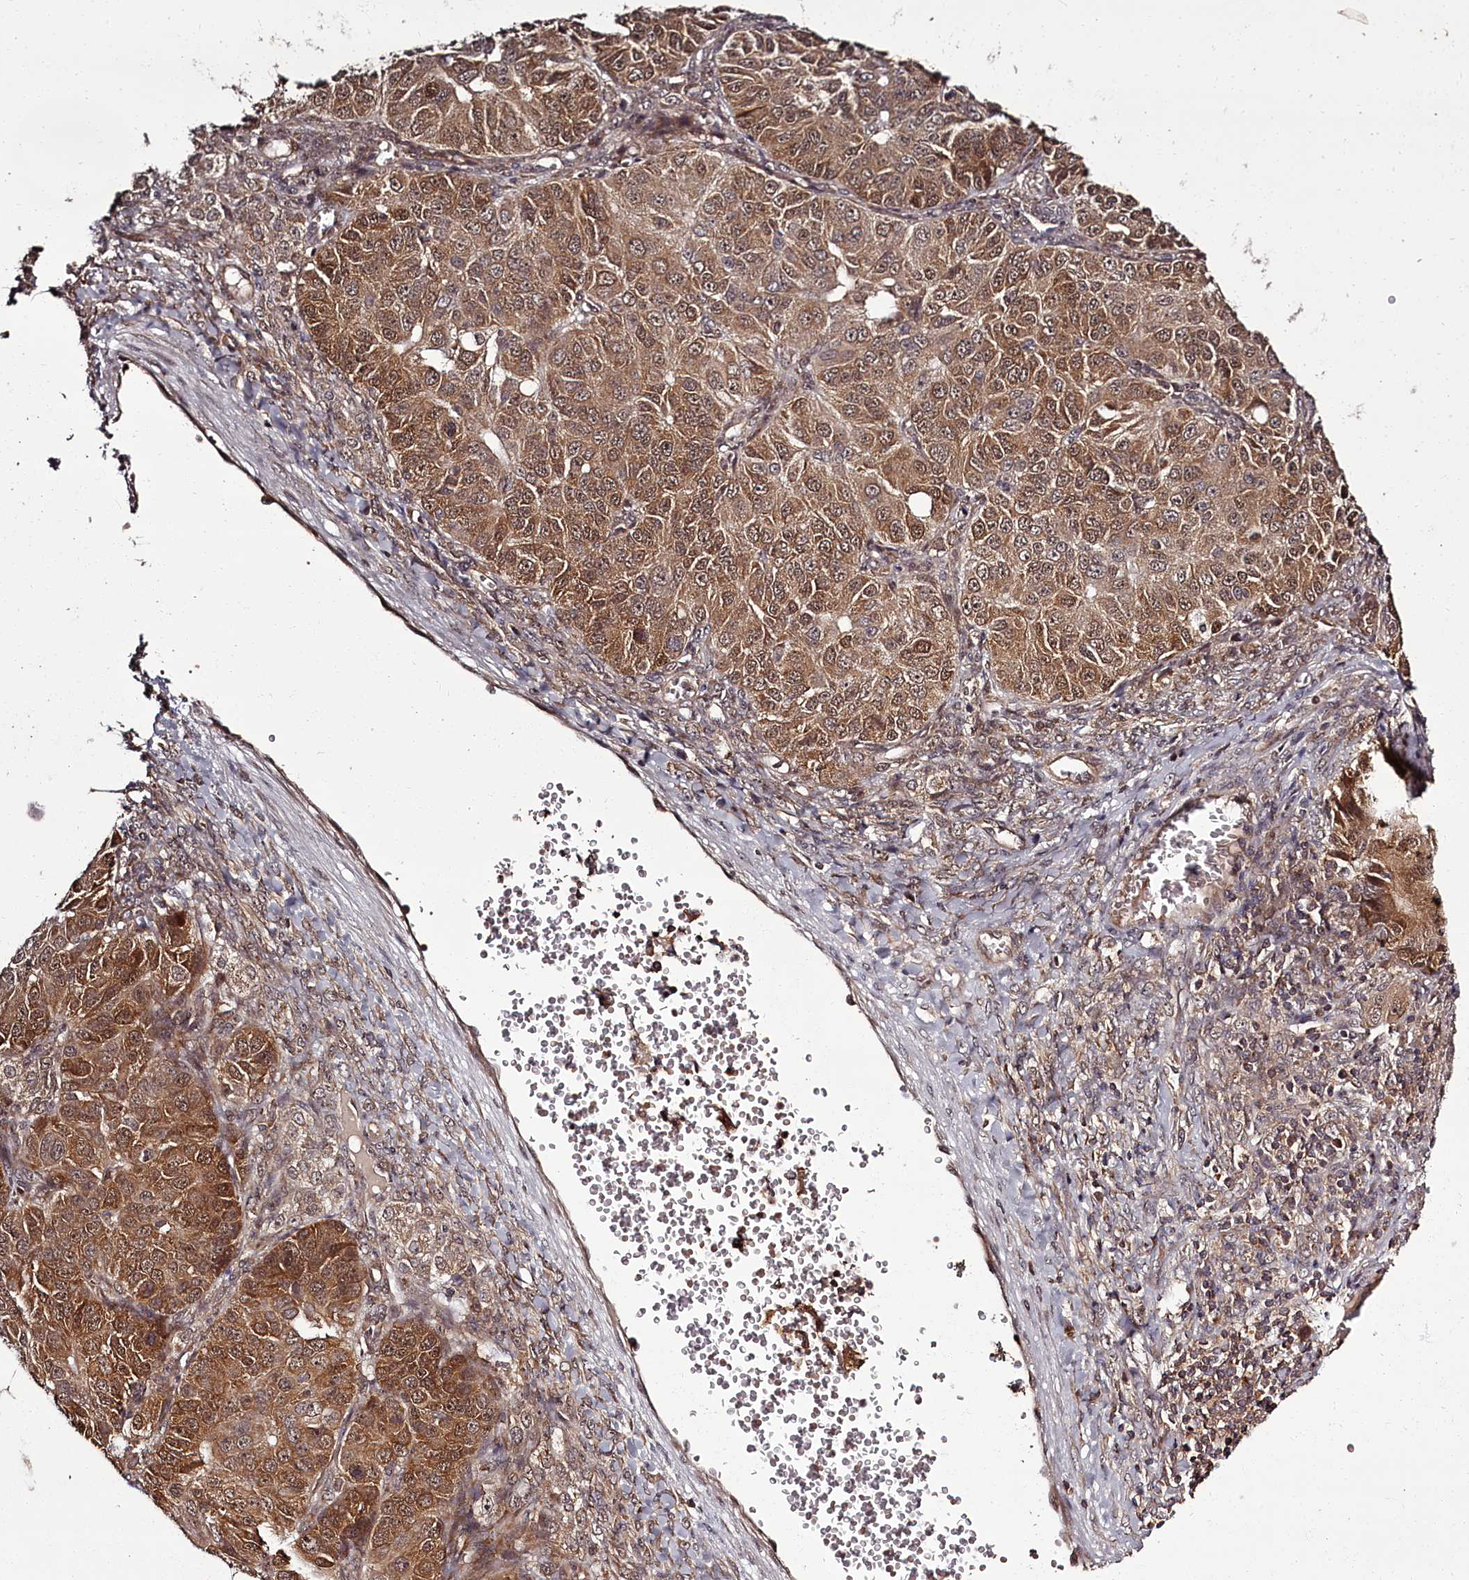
{"staining": {"intensity": "strong", "quantity": ">75%", "location": "cytoplasmic/membranous"}, "tissue": "ovarian cancer", "cell_type": "Tumor cells", "image_type": "cancer", "snomed": [{"axis": "morphology", "description": "Carcinoma, endometroid"}, {"axis": "topography", "description": "Ovary"}], "caption": "High-magnification brightfield microscopy of ovarian cancer stained with DAB (3,3'-diaminobenzidine) (brown) and counterstained with hematoxylin (blue). tumor cells exhibit strong cytoplasmic/membranous expression is appreciated in approximately>75% of cells.", "gene": "PCBP2", "patient": {"sex": "female", "age": 51}}